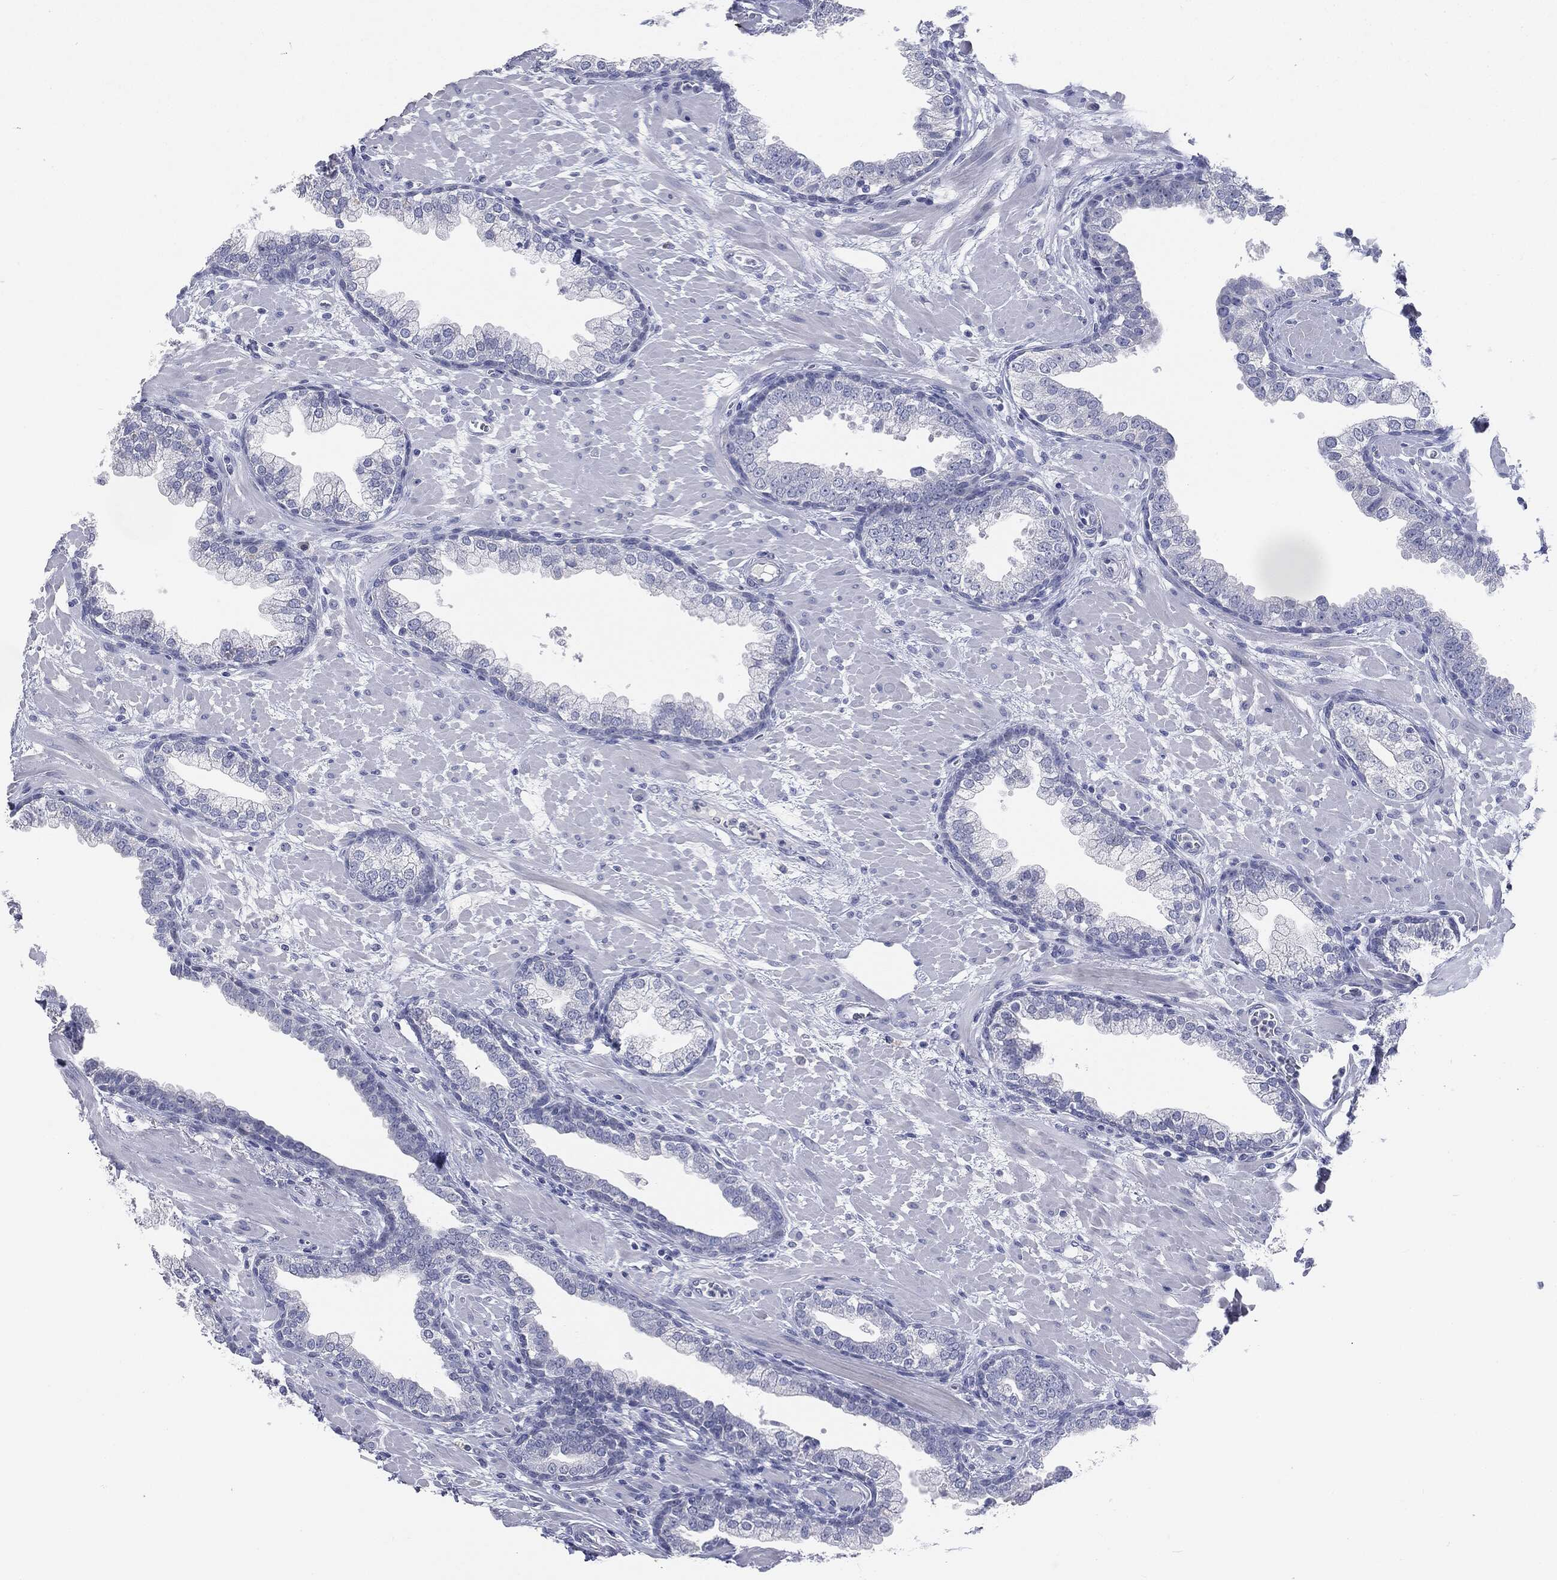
{"staining": {"intensity": "negative", "quantity": "none", "location": "none"}, "tissue": "prostate", "cell_type": "Glandular cells", "image_type": "normal", "snomed": [{"axis": "morphology", "description": "Normal tissue, NOS"}, {"axis": "topography", "description": "Prostate"}], "caption": "This is an immunohistochemistry (IHC) photomicrograph of normal human prostate. There is no positivity in glandular cells.", "gene": "CGB1", "patient": {"sex": "male", "age": 63}}